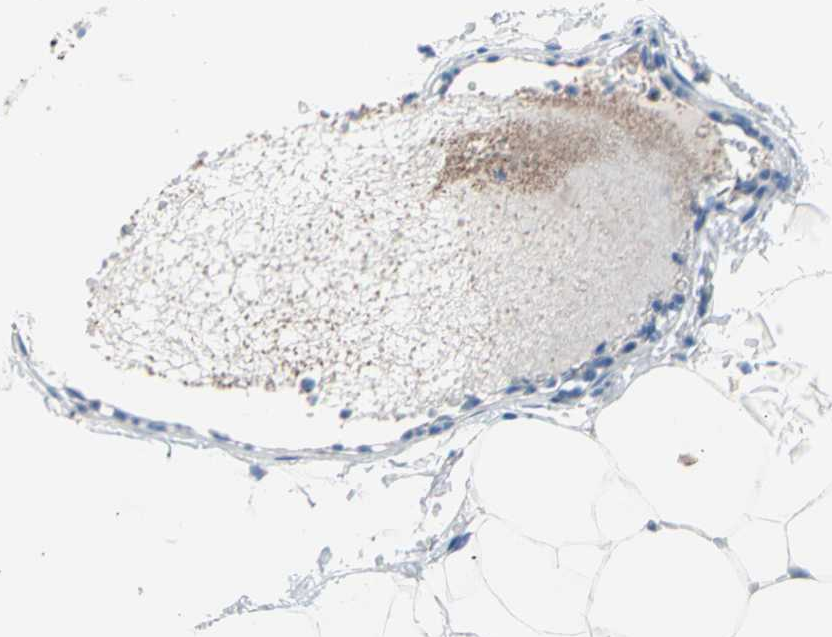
{"staining": {"intensity": "negative", "quantity": "none", "location": "none"}, "tissue": "adipose tissue", "cell_type": "Adipocytes", "image_type": "normal", "snomed": [{"axis": "morphology", "description": "Normal tissue, NOS"}, {"axis": "topography", "description": "Breast"}, {"axis": "topography", "description": "Adipose tissue"}], "caption": "This photomicrograph is of normal adipose tissue stained with immunohistochemistry (IHC) to label a protein in brown with the nuclei are counter-stained blue. There is no positivity in adipocytes. Nuclei are stained in blue.", "gene": "HK1", "patient": {"sex": "female", "age": 25}}